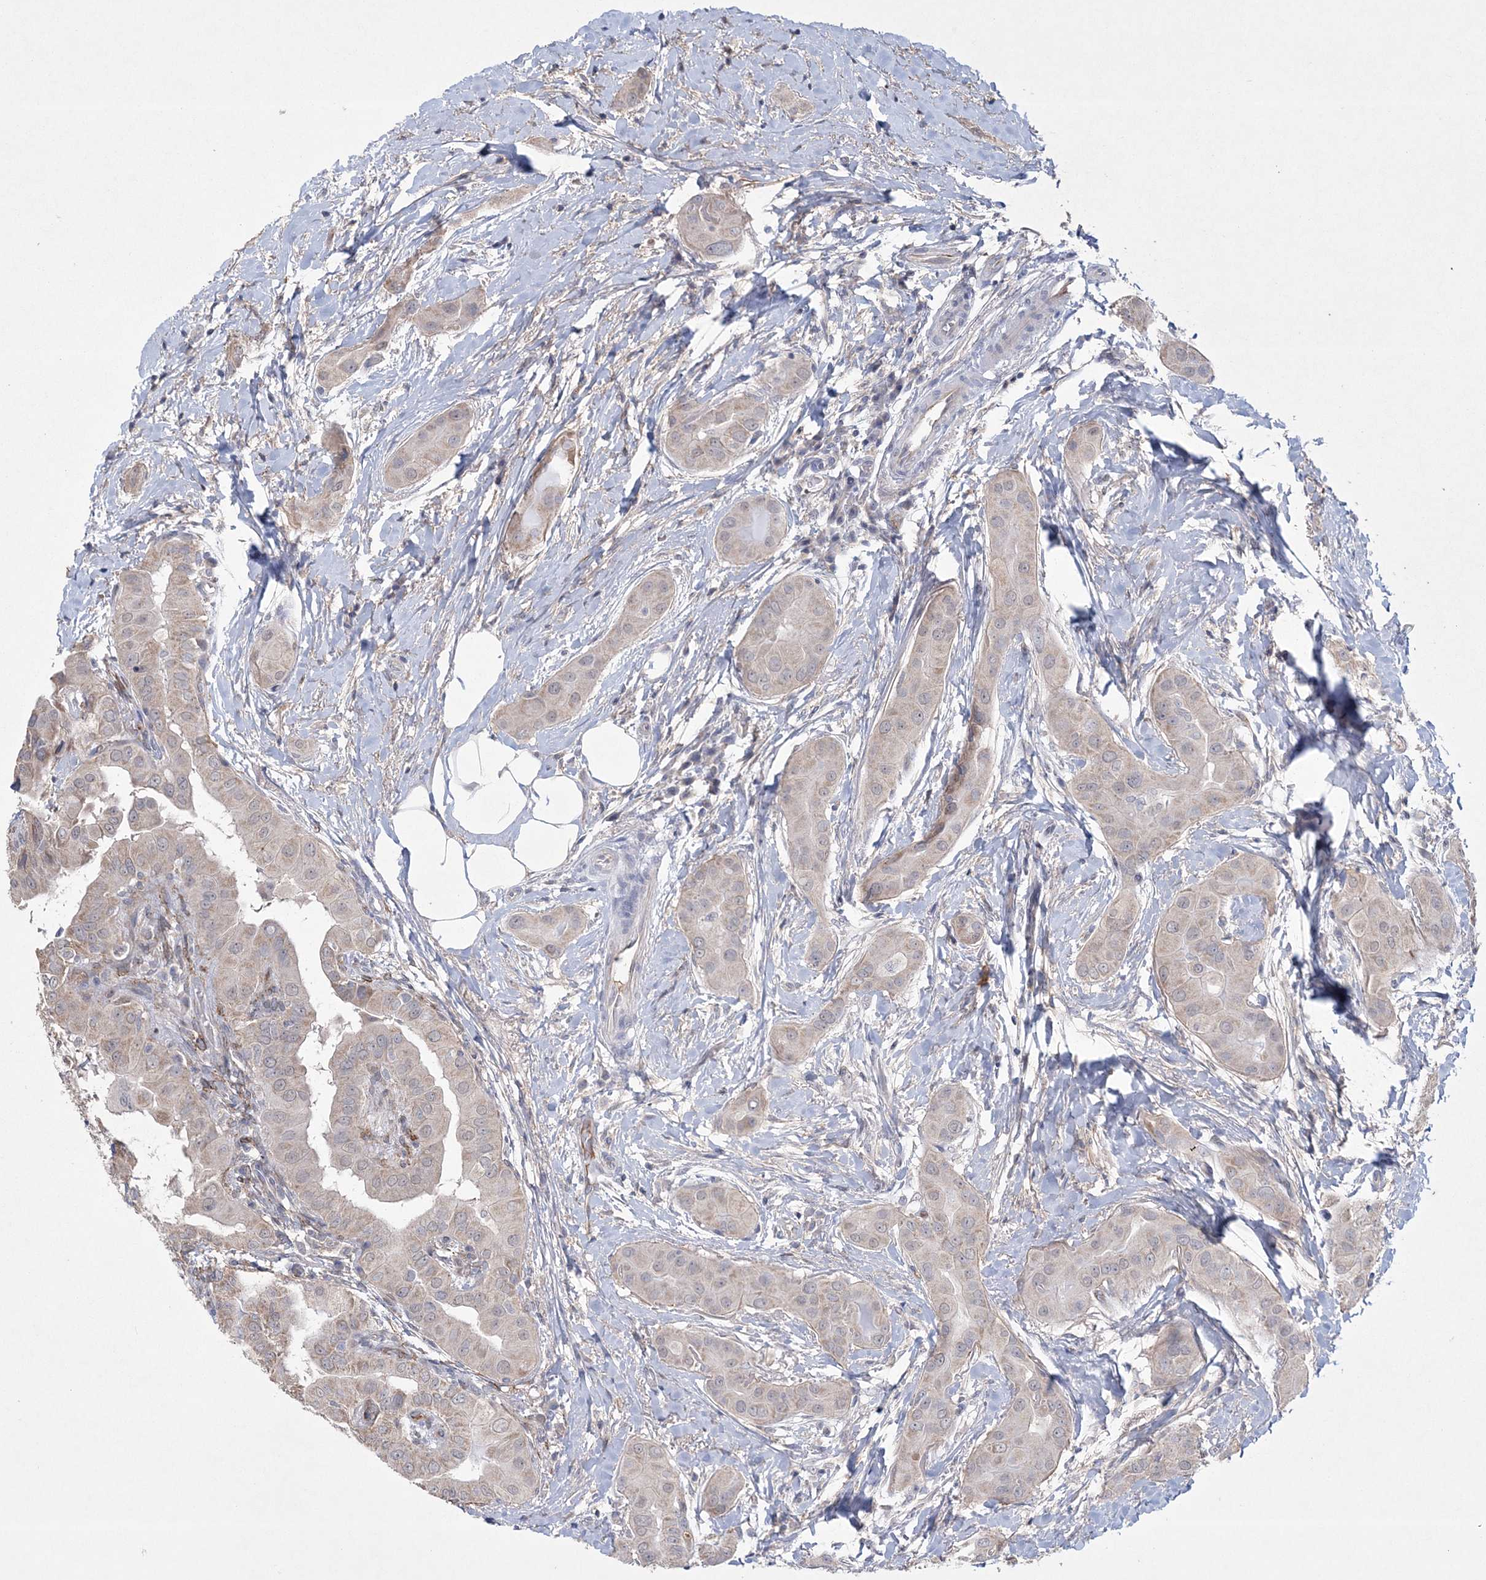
{"staining": {"intensity": "negative", "quantity": "none", "location": "none"}, "tissue": "thyroid cancer", "cell_type": "Tumor cells", "image_type": "cancer", "snomed": [{"axis": "morphology", "description": "Papillary adenocarcinoma, NOS"}, {"axis": "topography", "description": "Thyroid gland"}], "caption": "DAB immunohistochemical staining of human thyroid cancer (papillary adenocarcinoma) displays no significant expression in tumor cells. (DAB immunohistochemistry visualized using brightfield microscopy, high magnification).", "gene": "DPCD", "patient": {"sex": "male", "age": 33}}